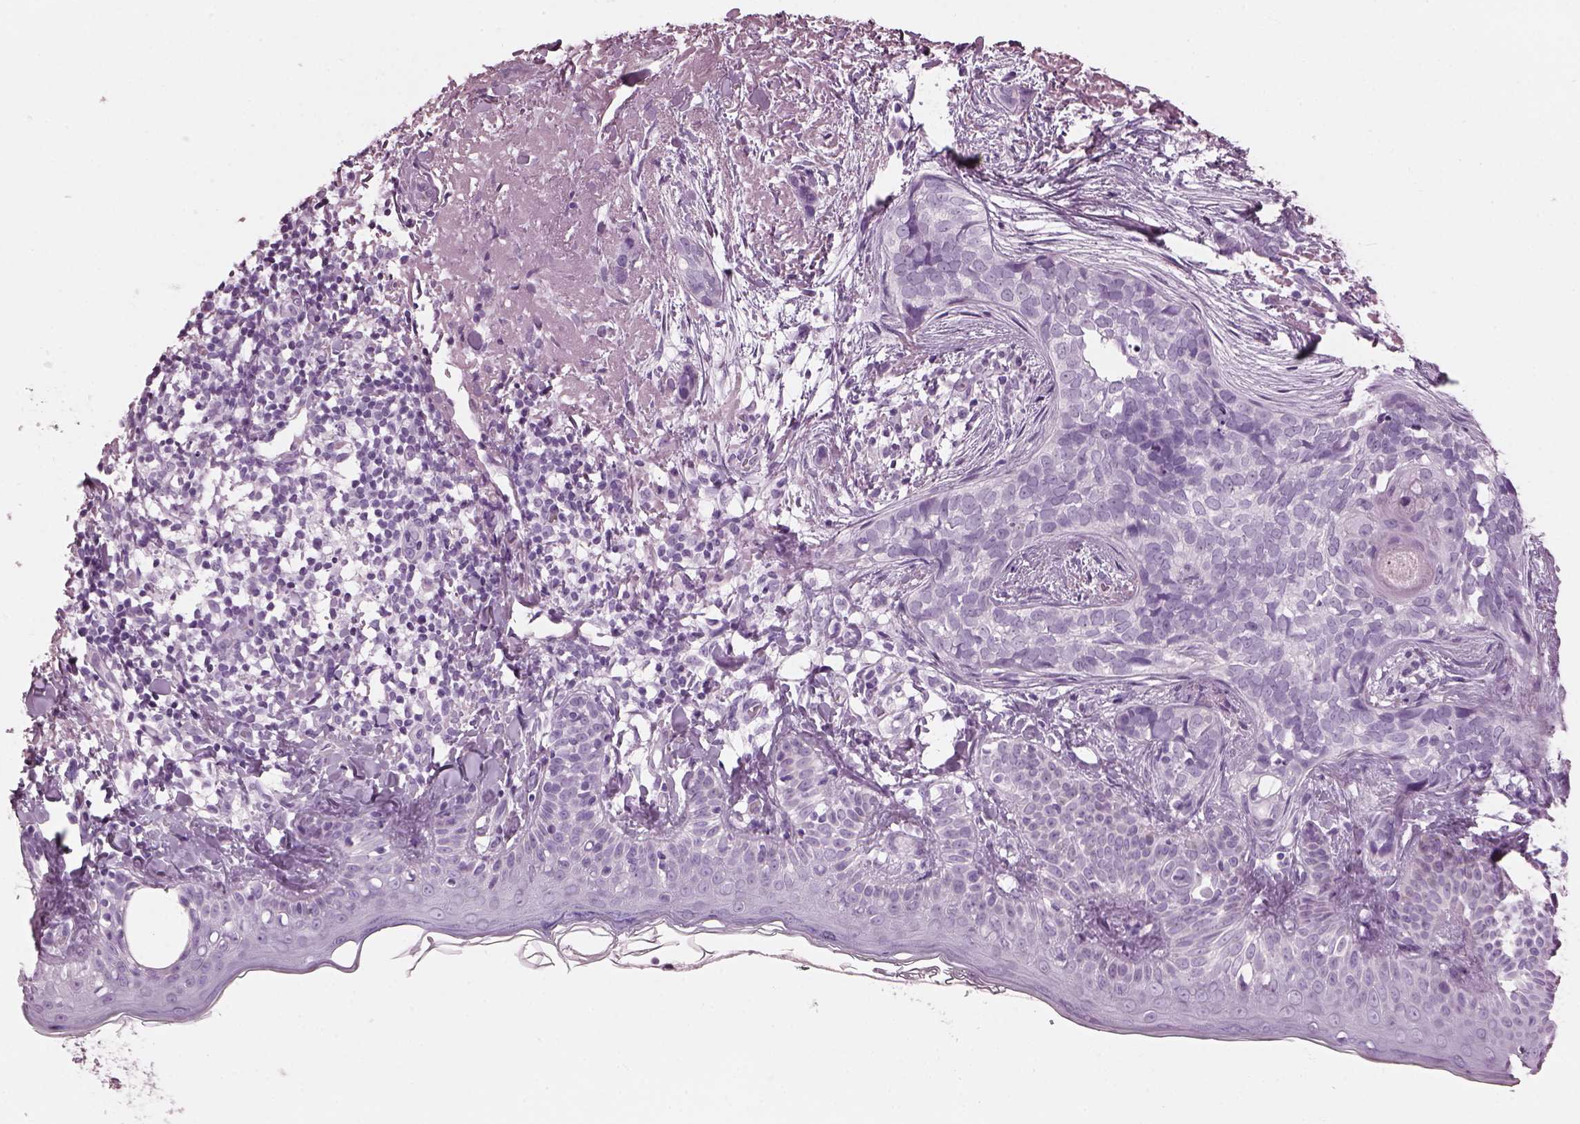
{"staining": {"intensity": "negative", "quantity": "none", "location": "none"}, "tissue": "skin cancer", "cell_type": "Tumor cells", "image_type": "cancer", "snomed": [{"axis": "morphology", "description": "Basal cell carcinoma"}, {"axis": "topography", "description": "Skin"}], "caption": "This is an immunohistochemistry (IHC) histopathology image of human skin cancer. There is no expression in tumor cells.", "gene": "HYDIN", "patient": {"sex": "male", "age": 87}}